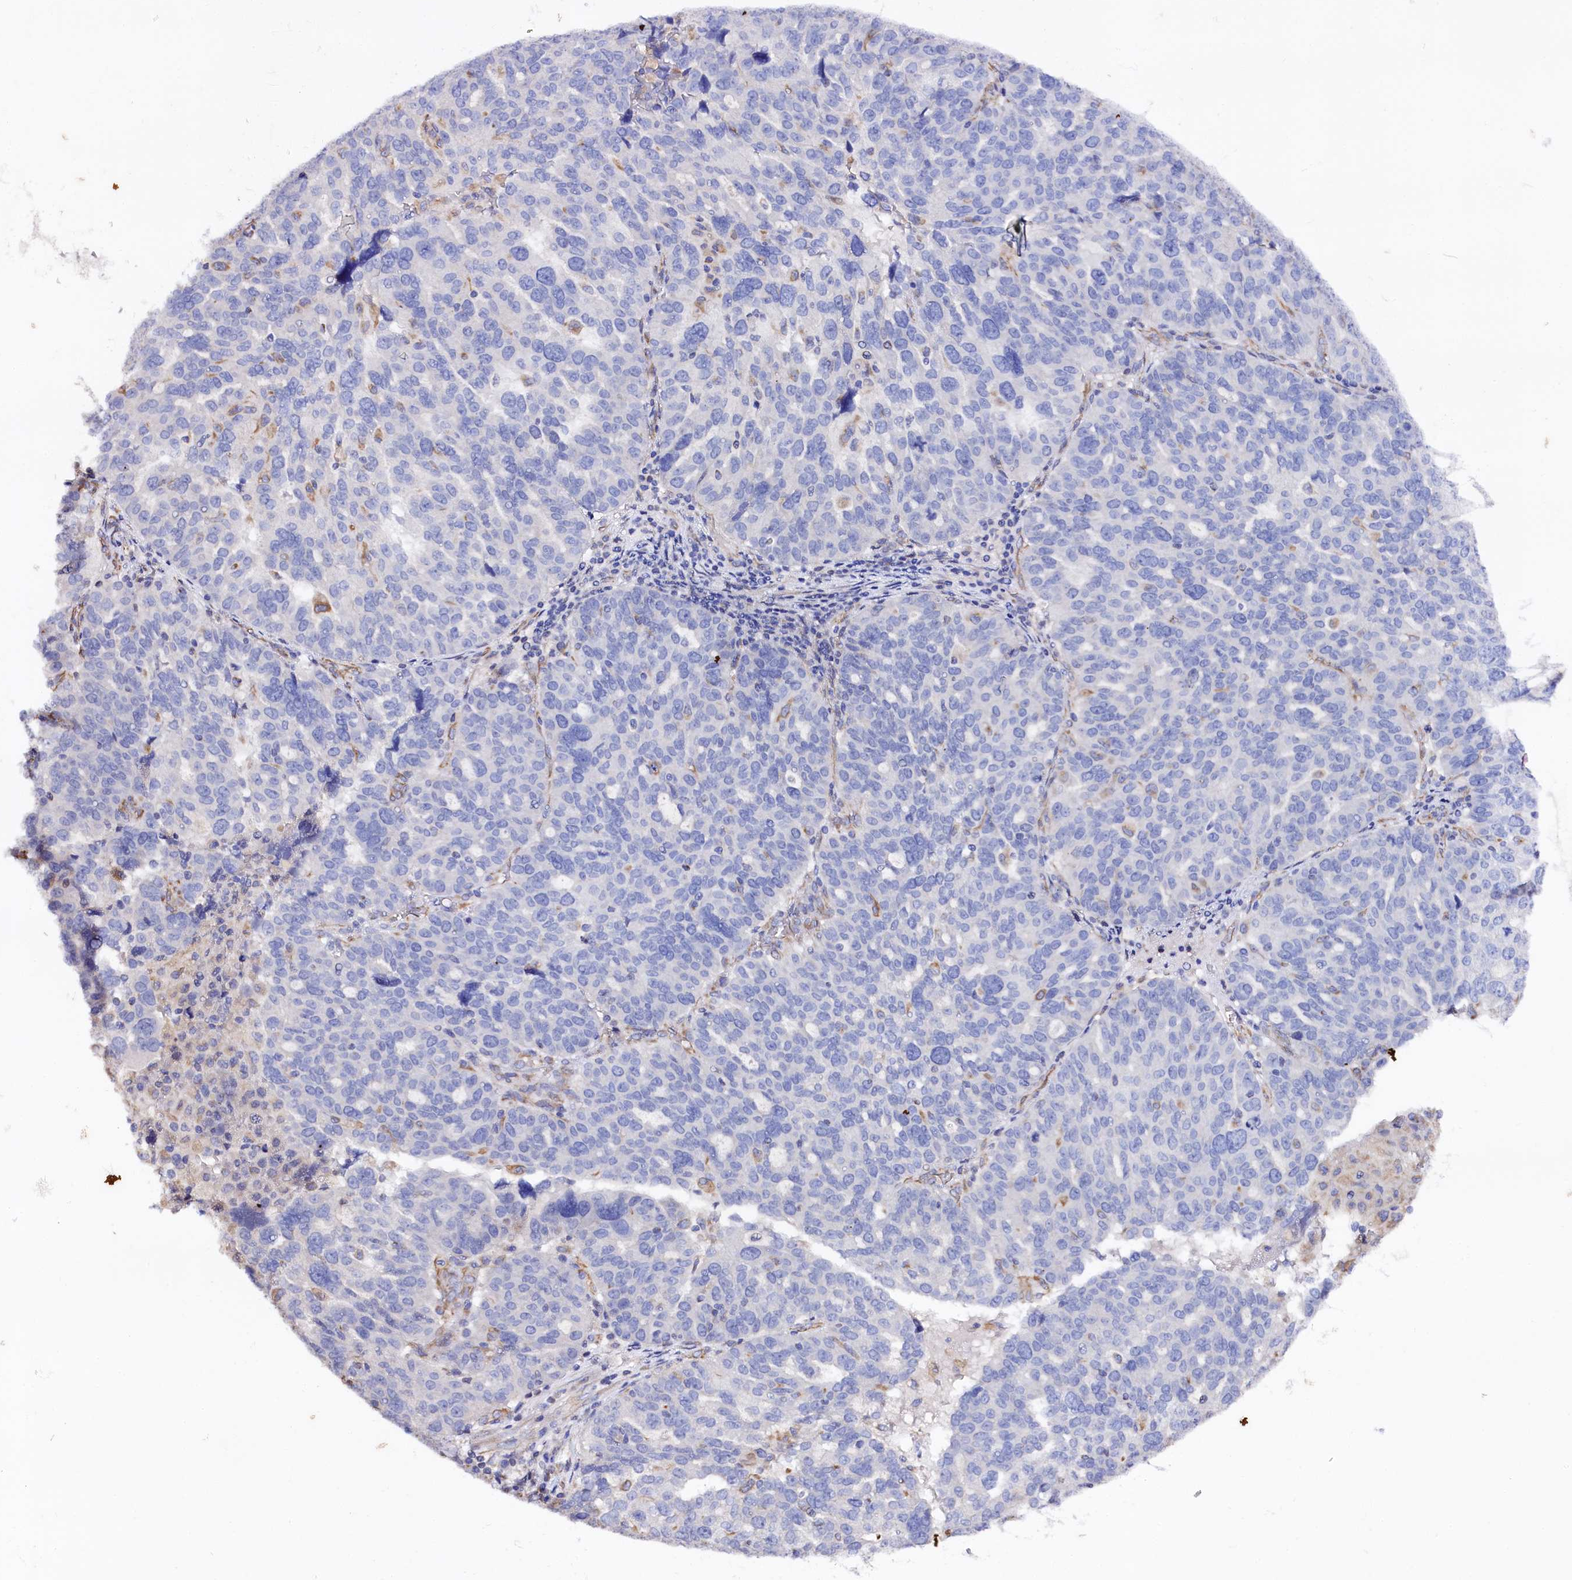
{"staining": {"intensity": "negative", "quantity": "none", "location": "none"}, "tissue": "ovarian cancer", "cell_type": "Tumor cells", "image_type": "cancer", "snomed": [{"axis": "morphology", "description": "Cystadenocarcinoma, serous, NOS"}, {"axis": "topography", "description": "Ovary"}], "caption": "Immunohistochemistry (IHC) photomicrograph of neoplastic tissue: human serous cystadenocarcinoma (ovarian) stained with DAB (3,3'-diaminobenzidine) reveals no significant protein positivity in tumor cells.", "gene": "SLC7A1", "patient": {"sex": "female", "age": 59}}